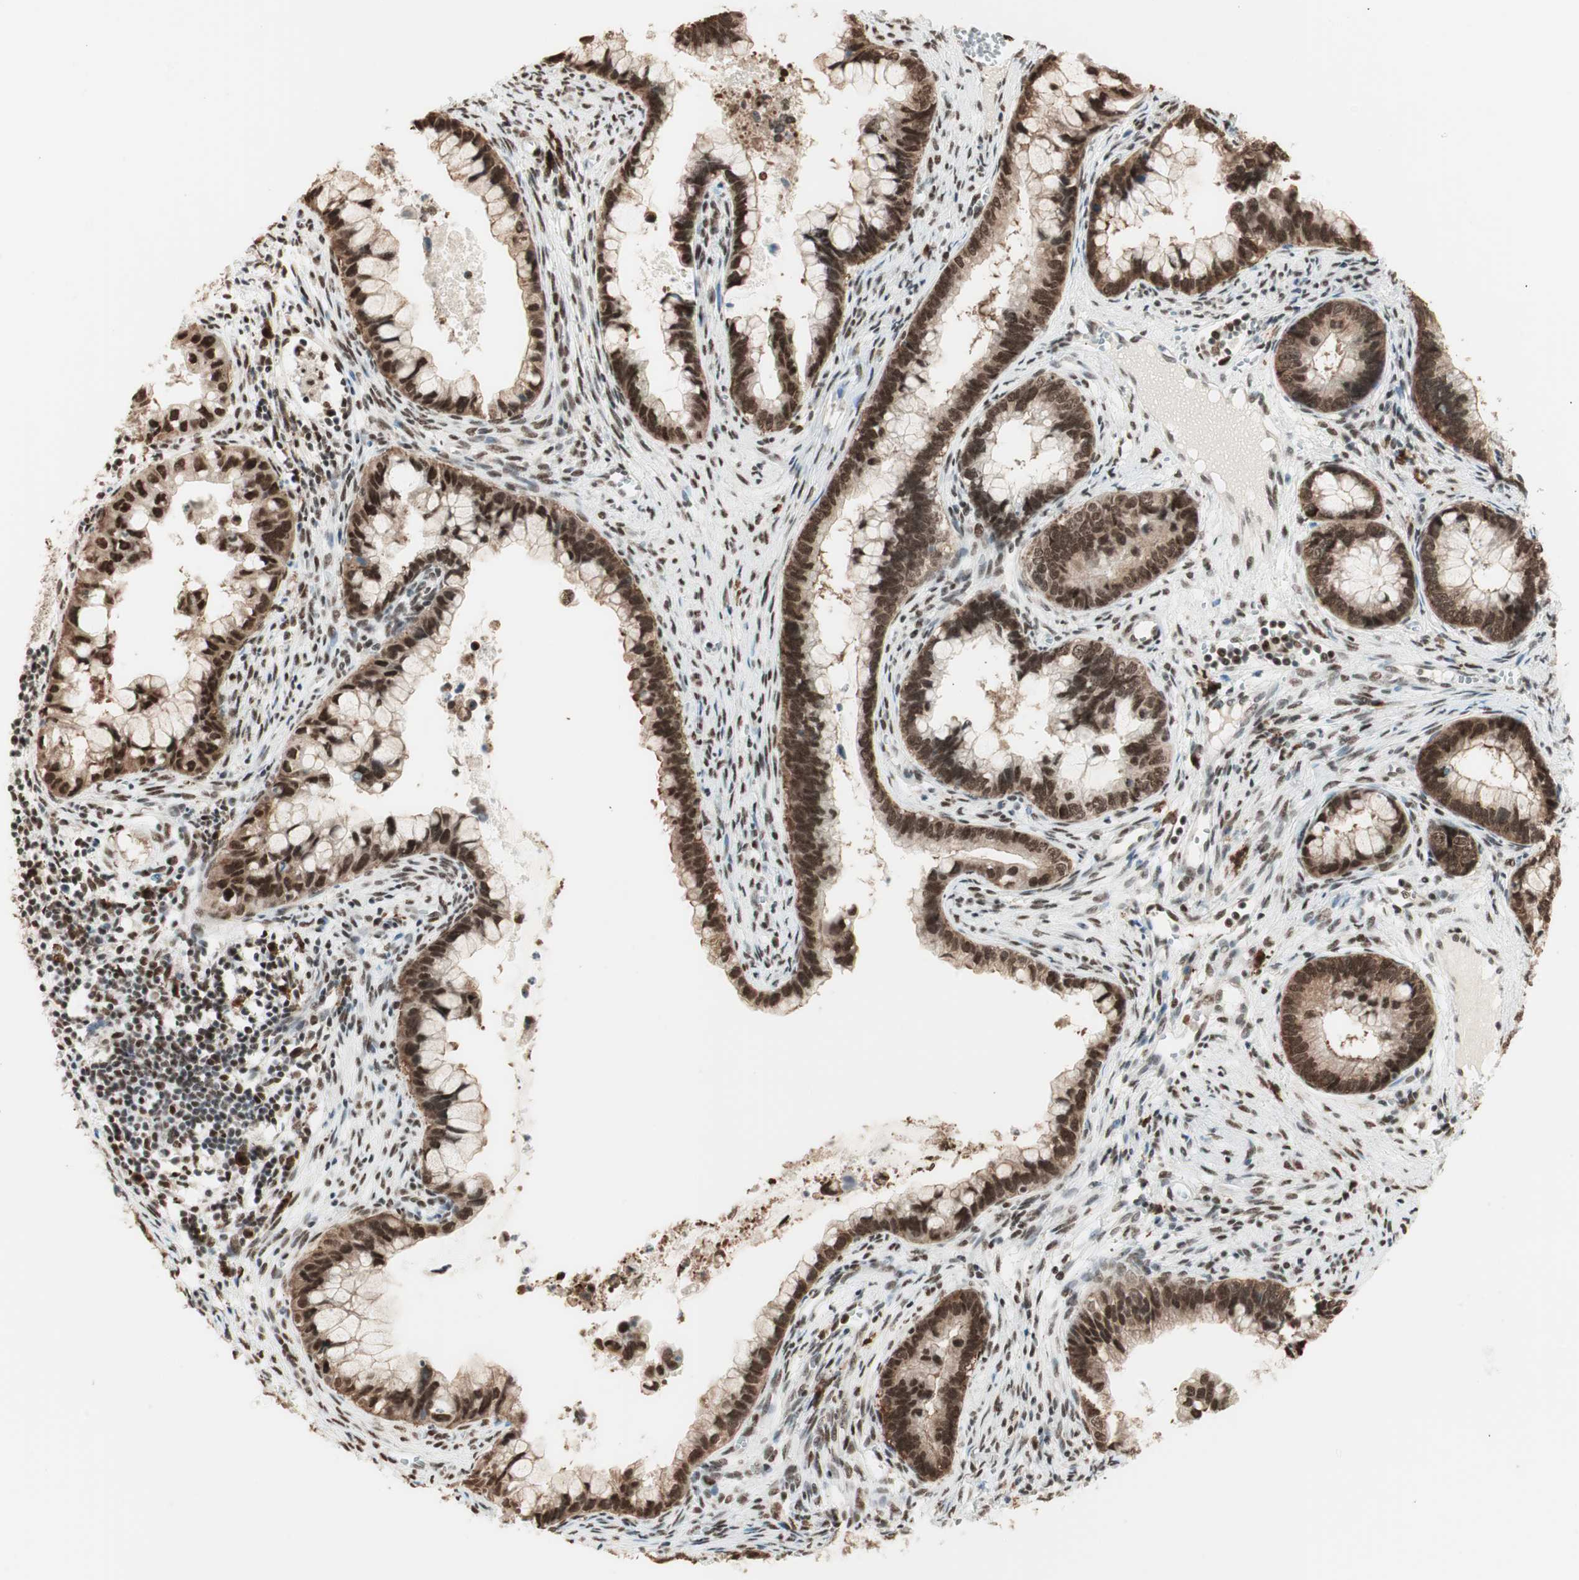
{"staining": {"intensity": "strong", "quantity": ">75%", "location": "nuclear"}, "tissue": "cervical cancer", "cell_type": "Tumor cells", "image_type": "cancer", "snomed": [{"axis": "morphology", "description": "Adenocarcinoma, NOS"}, {"axis": "topography", "description": "Cervix"}], "caption": "IHC histopathology image of human adenocarcinoma (cervical) stained for a protein (brown), which exhibits high levels of strong nuclear staining in approximately >75% of tumor cells.", "gene": "SMARCE1", "patient": {"sex": "female", "age": 44}}